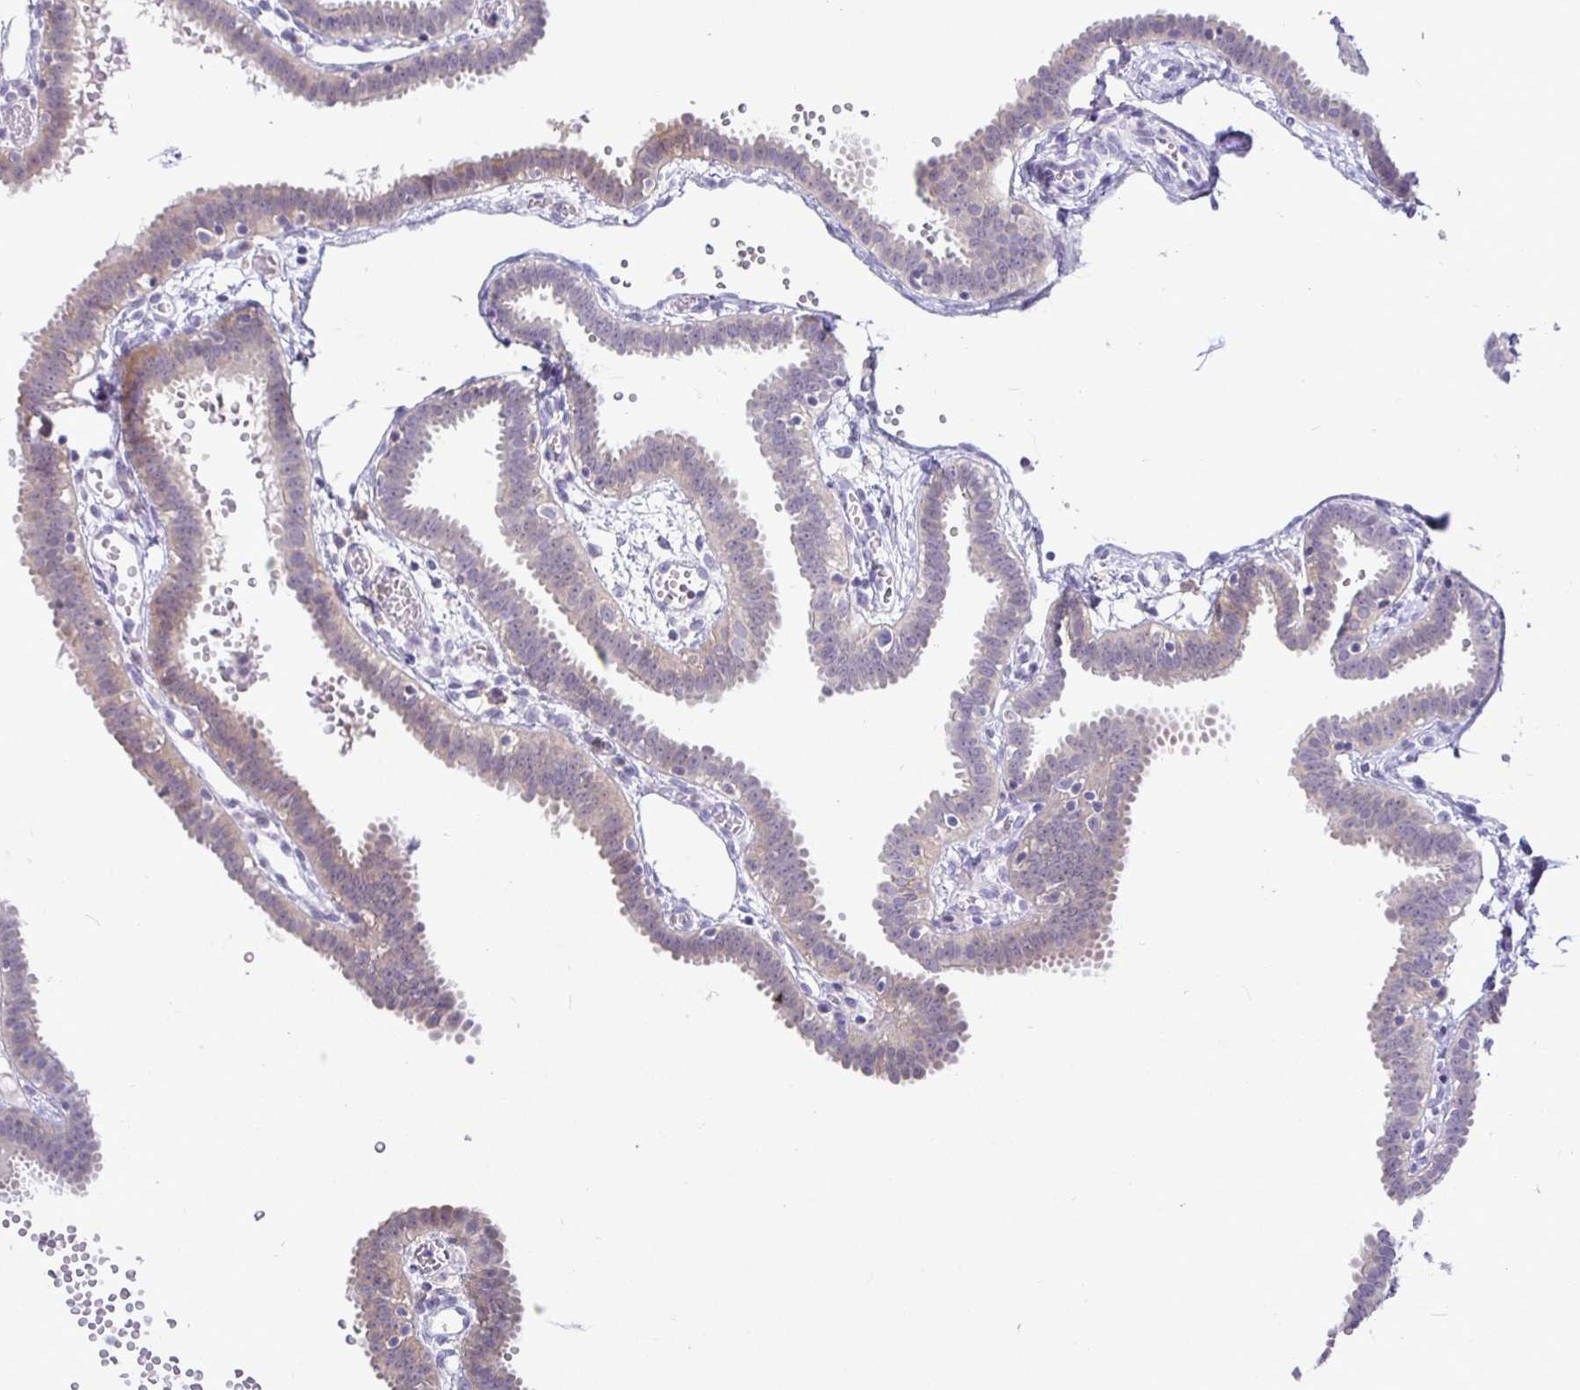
{"staining": {"intensity": "weak", "quantity": "<25%", "location": "cytoplasmic/membranous"}, "tissue": "fallopian tube", "cell_type": "Glandular cells", "image_type": "normal", "snomed": [{"axis": "morphology", "description": "Normal tissue, NOS"}, {"axis": "topography", "description": "Fallopian tube"}], "caption": "Immunohistochemical staining of benign human fallopian tube shows no significant expression in glandular cells. Nuclei are stained in blue.", "gene": "SIRPA", "patient": {"sex": "female", "age": 37}}